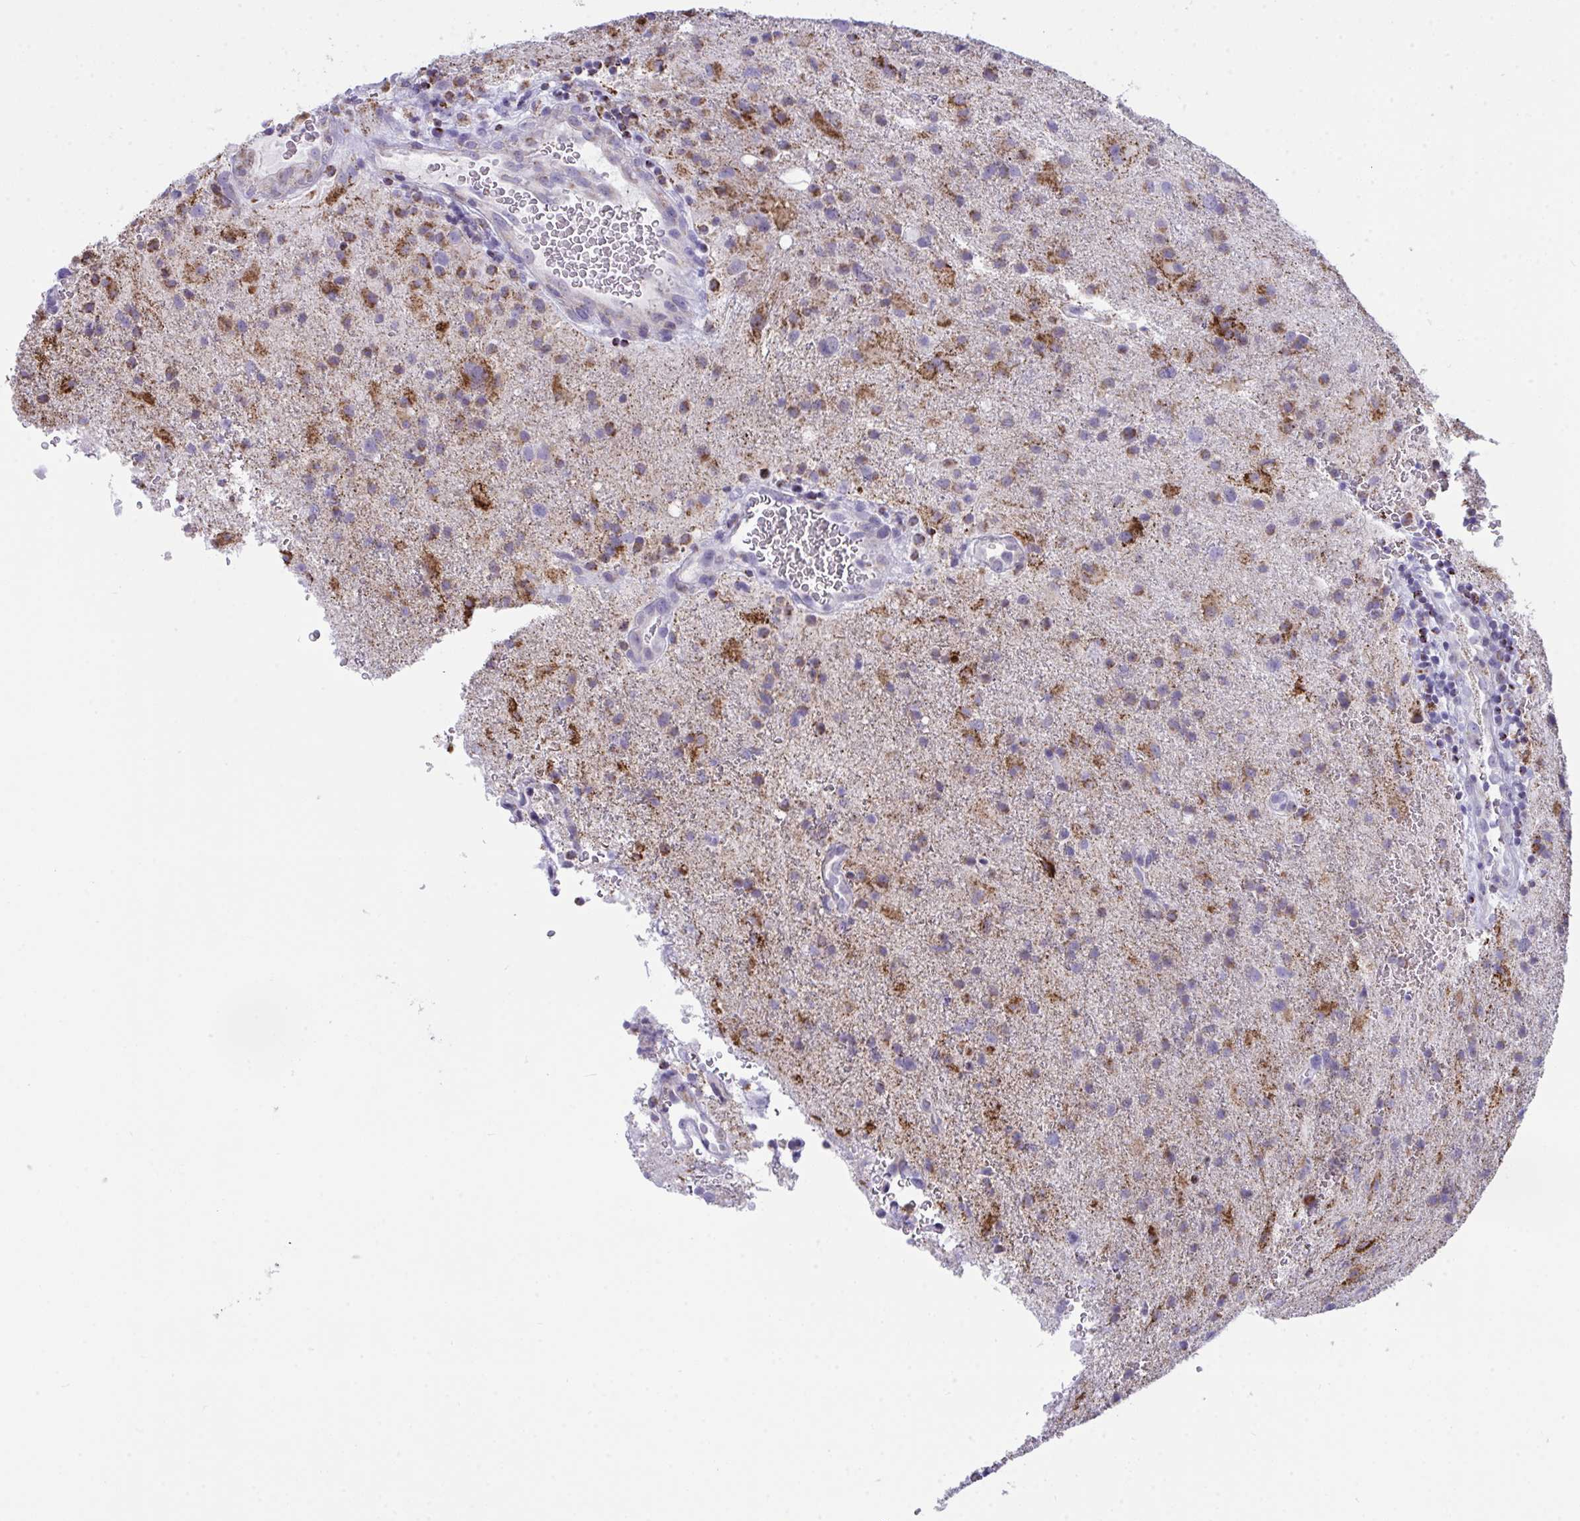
{"staining": {"intensity": "strong", "quantity": "<25%", "location": "cytoplasmic/membranous"}, "tissue": "glioma", "cell_type": "Tumor cells", "image_type": "cancer", "snomed": [{"axis": "morphology", "description": "Glioma, malignant, High grade"}, {"axis": "topography", "description": "Brain"}], "caption": "Protein expression analysis of human glioma reveals strong cytoplasmic/membranous positivity in approximately <25% of tumor cells. (Brightfield microscopy of DAB IHC at high magnification).", "gene": "PLA2G12B", "patient": {"sex": "male", "age": 53}}